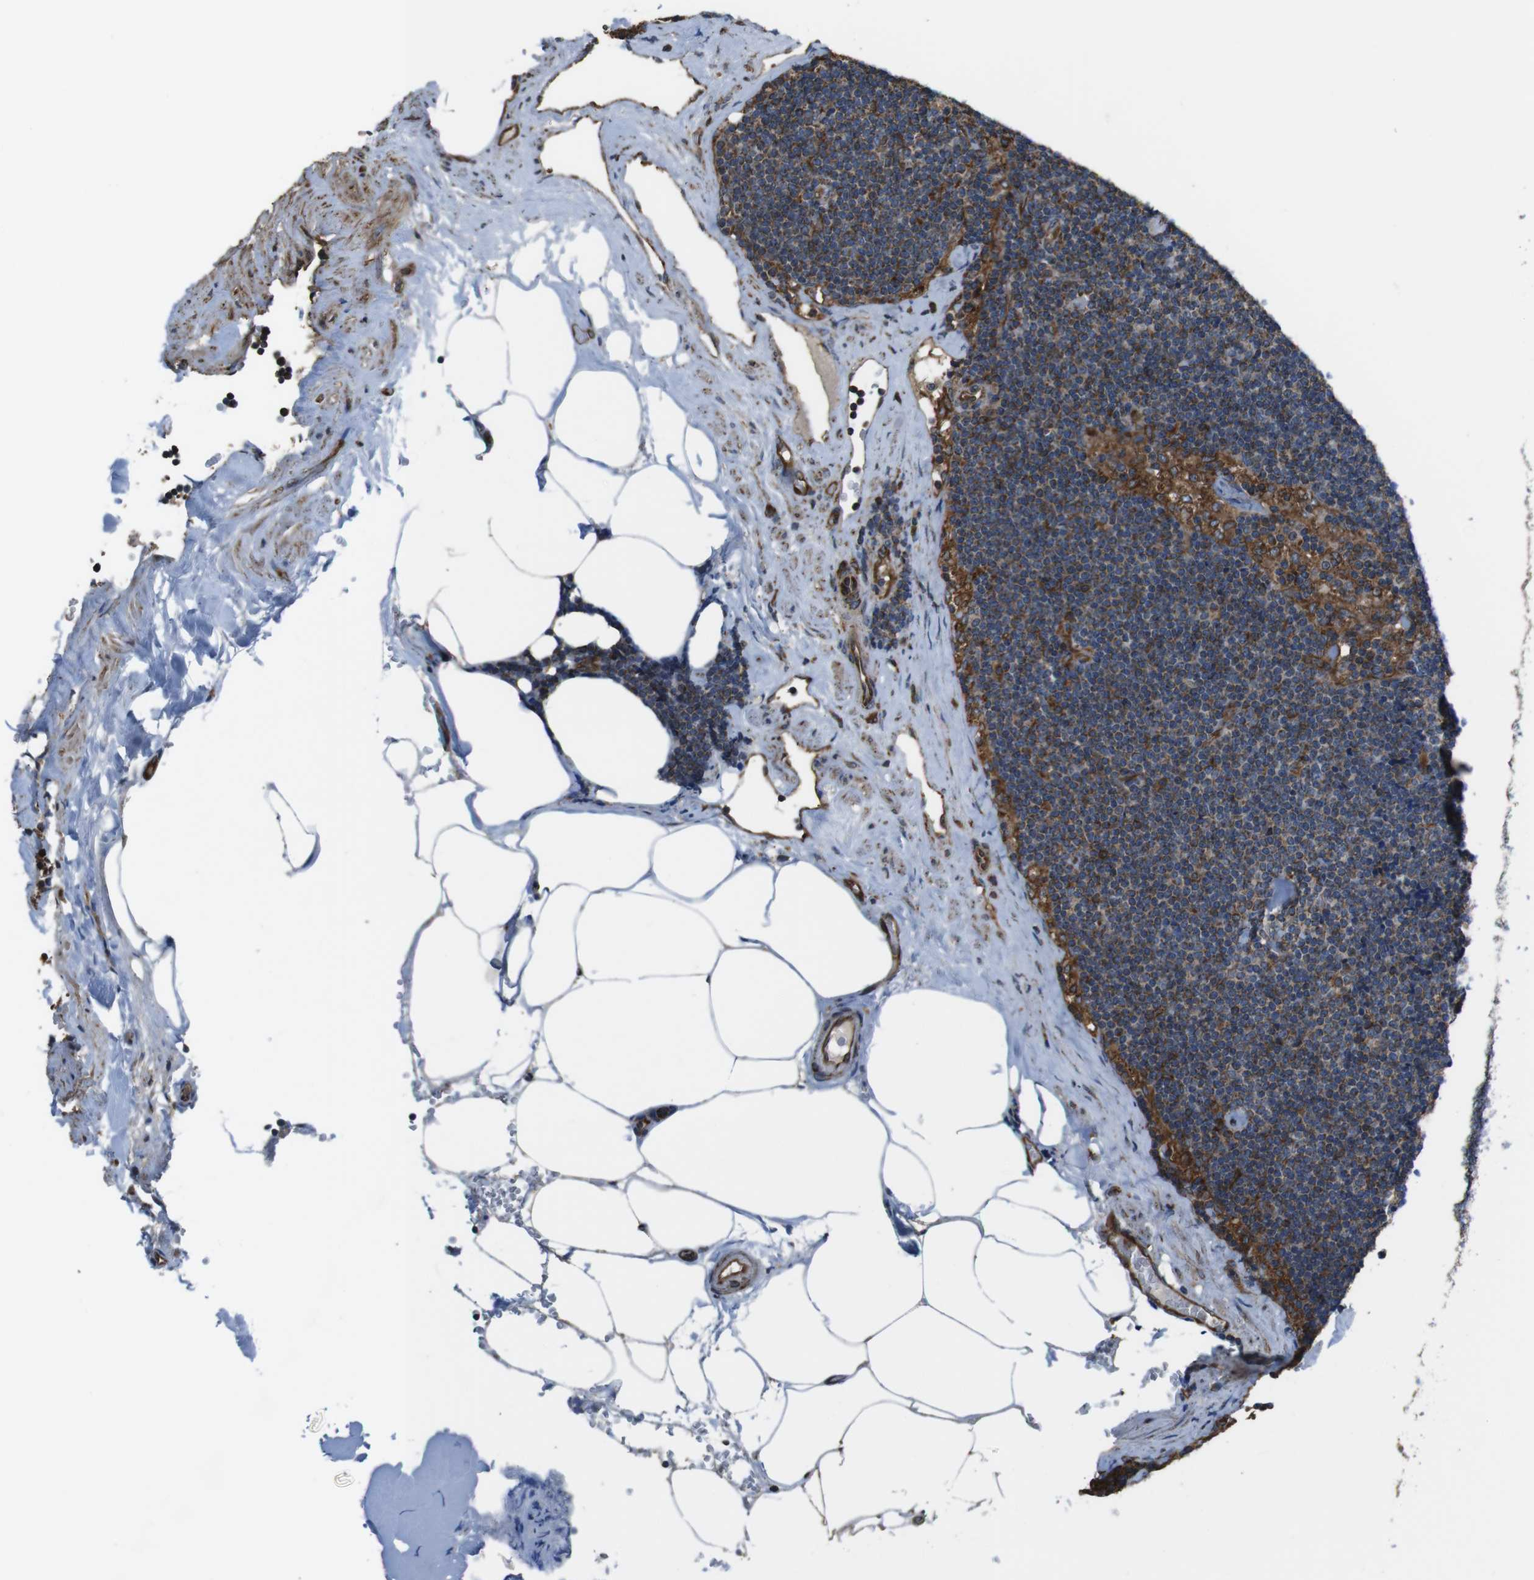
{"staining": {"intensity": "strong", "quantity": "25%-75%", "location": "cytoplasmic/membranous"}, "tissue": "lymph node", "cell_type": "Germinal center cells", "image_type": "normal", "snomed": [{"axis": "morphology", "description": "Normal tissue, NOS"}, {"axis": "topography", "description": "Lymph node"}], "caption": "A high amount of strong cytoplasmic/membranous expression is appreciated in approximately 25%-75% of germinal center cells in unremarkable lymph node. Nuclei are stained in blue.", "gene": "GIMAP8", "patient": {"sex": "male", "age": 63}}